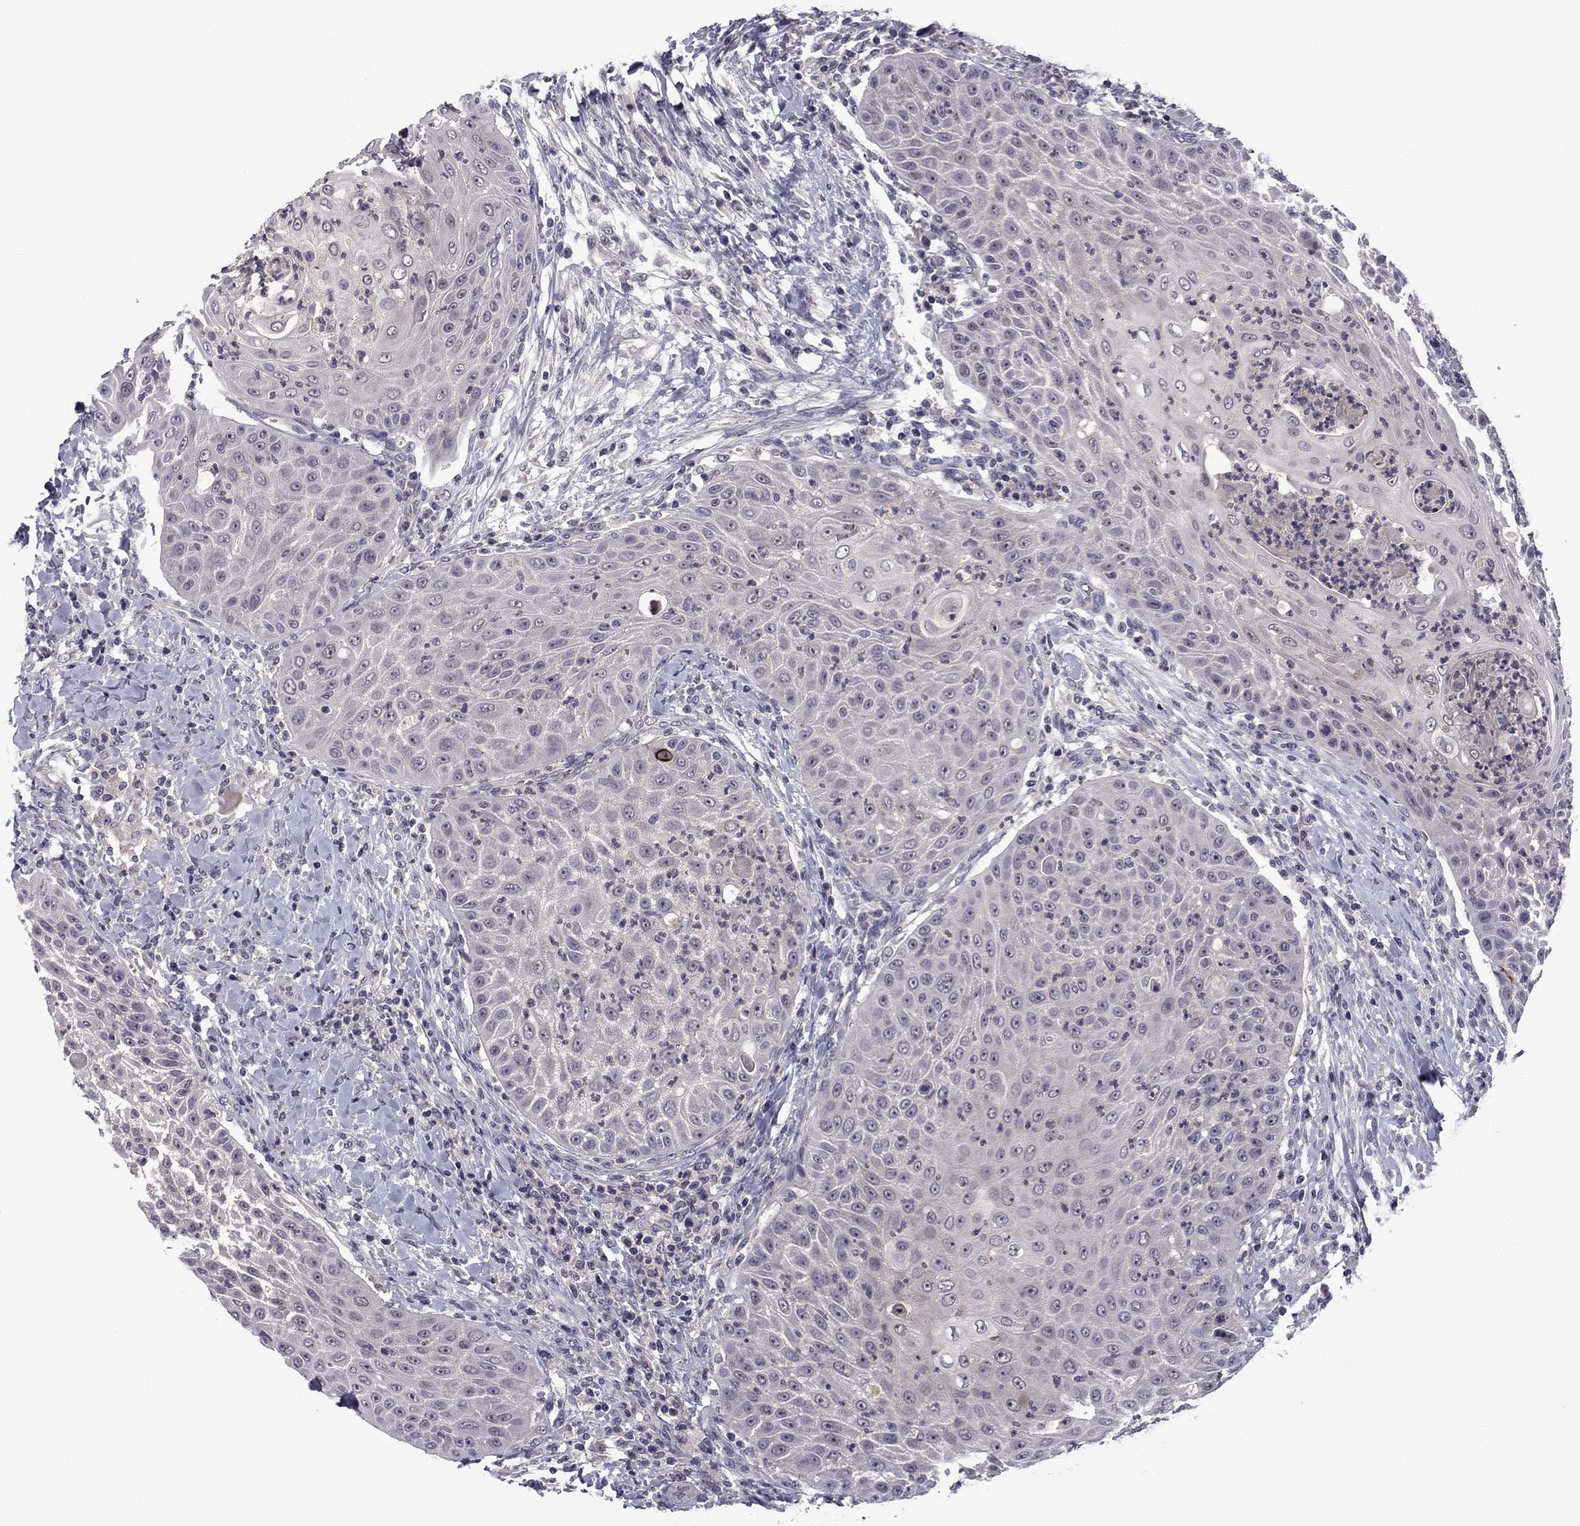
{"staining": {"intensity": "negative", "quantity": "none", "location": "none"}, "tissue": "head and neck cancer", "cell_type": "Tumor cells", "image_type": "cancer", "snomed": [{"axis": "morphology", "description": "Squamous cell carcinoma, NOS"}, {"axis": "topography", "description": "Head-Neck"}], "caption": "Micrograph shows no protein positivity in tumor cells of head and neck squamous cell carcinoma tissue.", "gene": "SNTA1", "patient": {"sex": "male", "age": 69}}